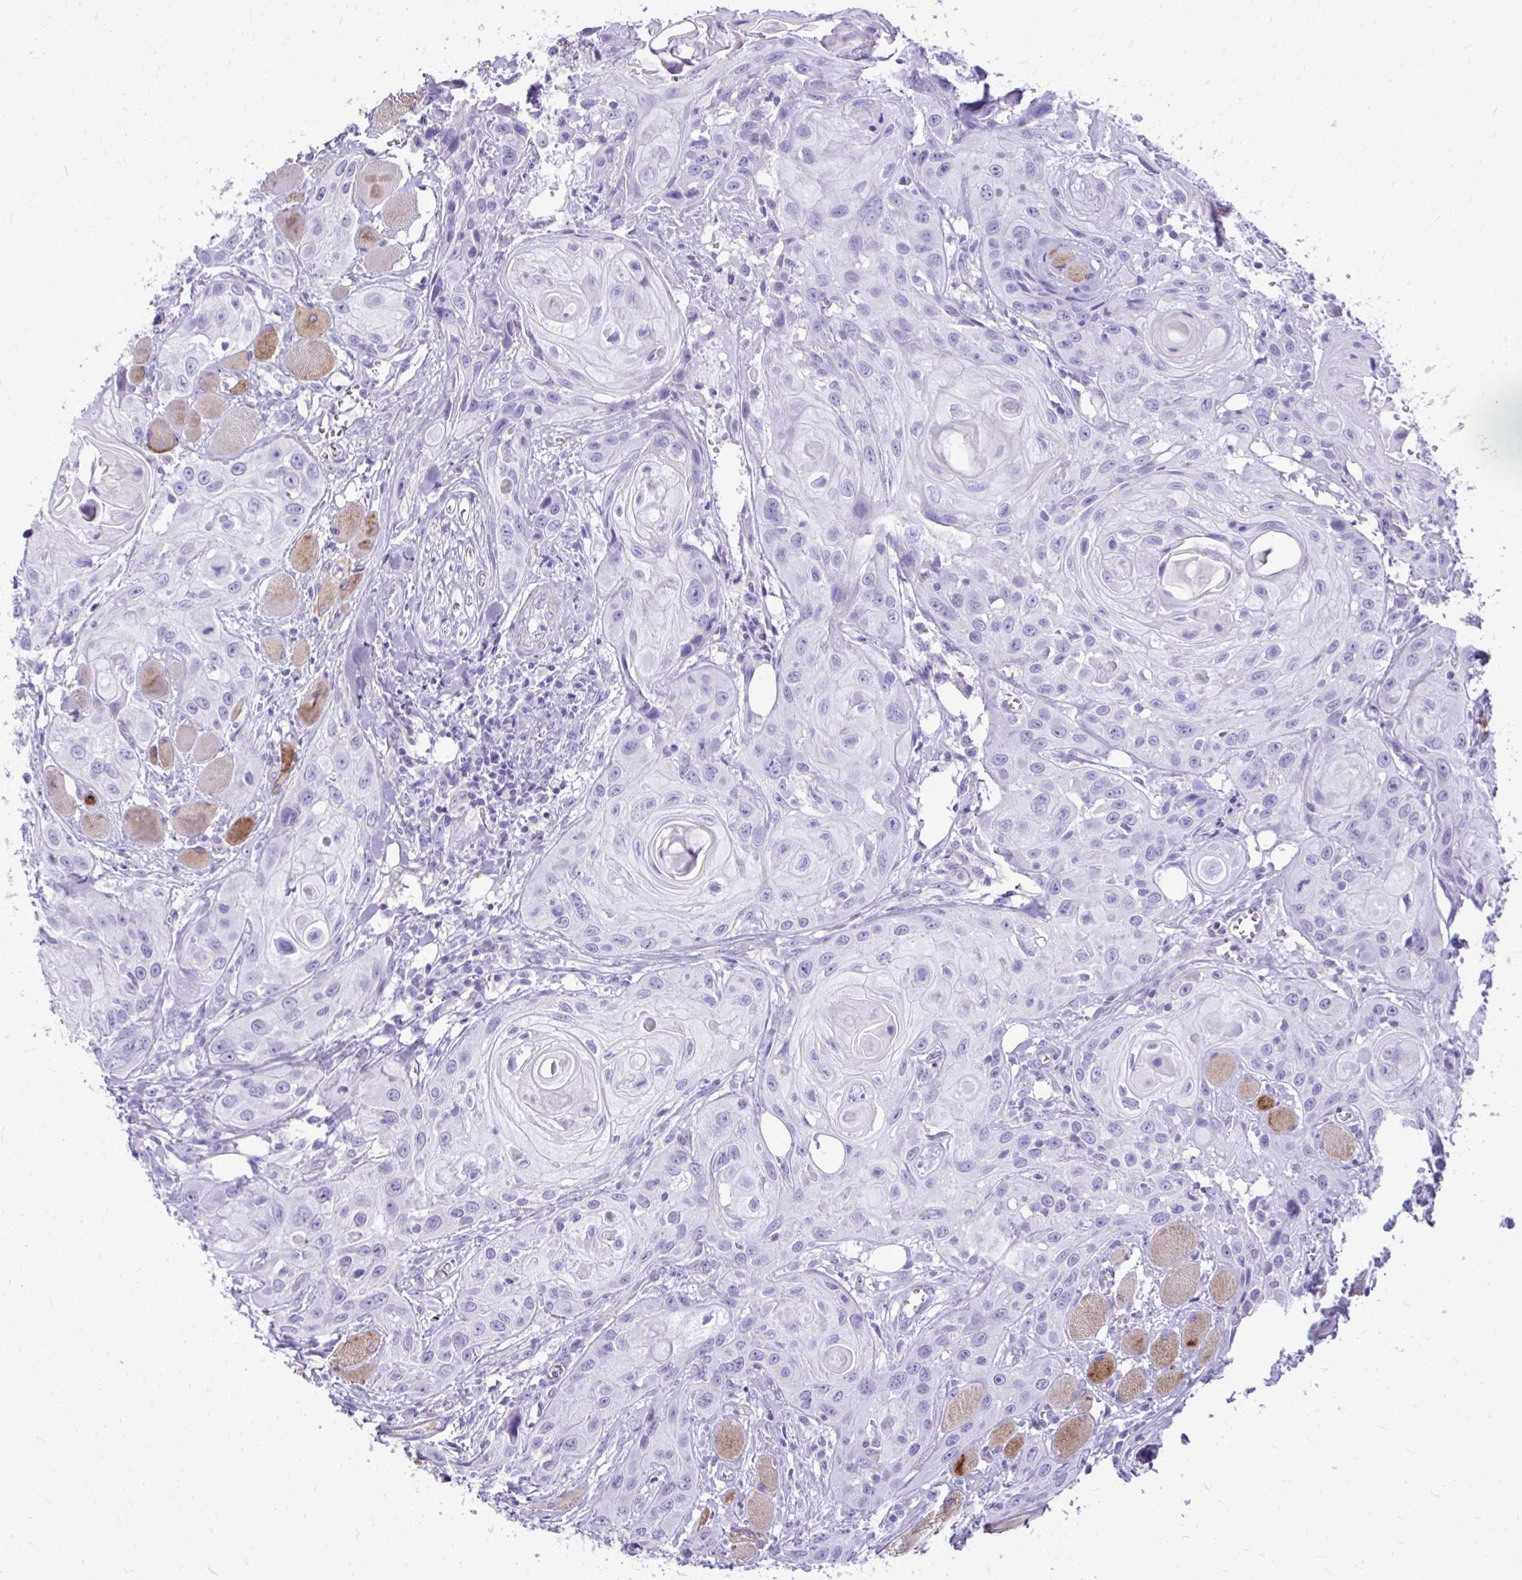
{"staining": {"intensity": "negative", "quantity": "none", "location": "none"}, "tissue": "head and neck cancer", "cell_type": "Tumor cells", "image_type": "cancer", "snomed": [{"axis": "morphology", "description": "Squamous cell carcinoma, NOS"}, {"axis": "topography", "description": "Oral tissue"}, {"axis": "topography", "description": "Head-Neck"}], "caption": "High magnification brightfield microscopy of squamous cell carcinoma (head and neck) stained with DAB (3,3'-diaminobenzidine) (brown) and counterstained with hematoxylin (blue): tumor cells show no significant positivity.", "gene": "PELI3", "patient": {"sex": "male", "age": 58}}